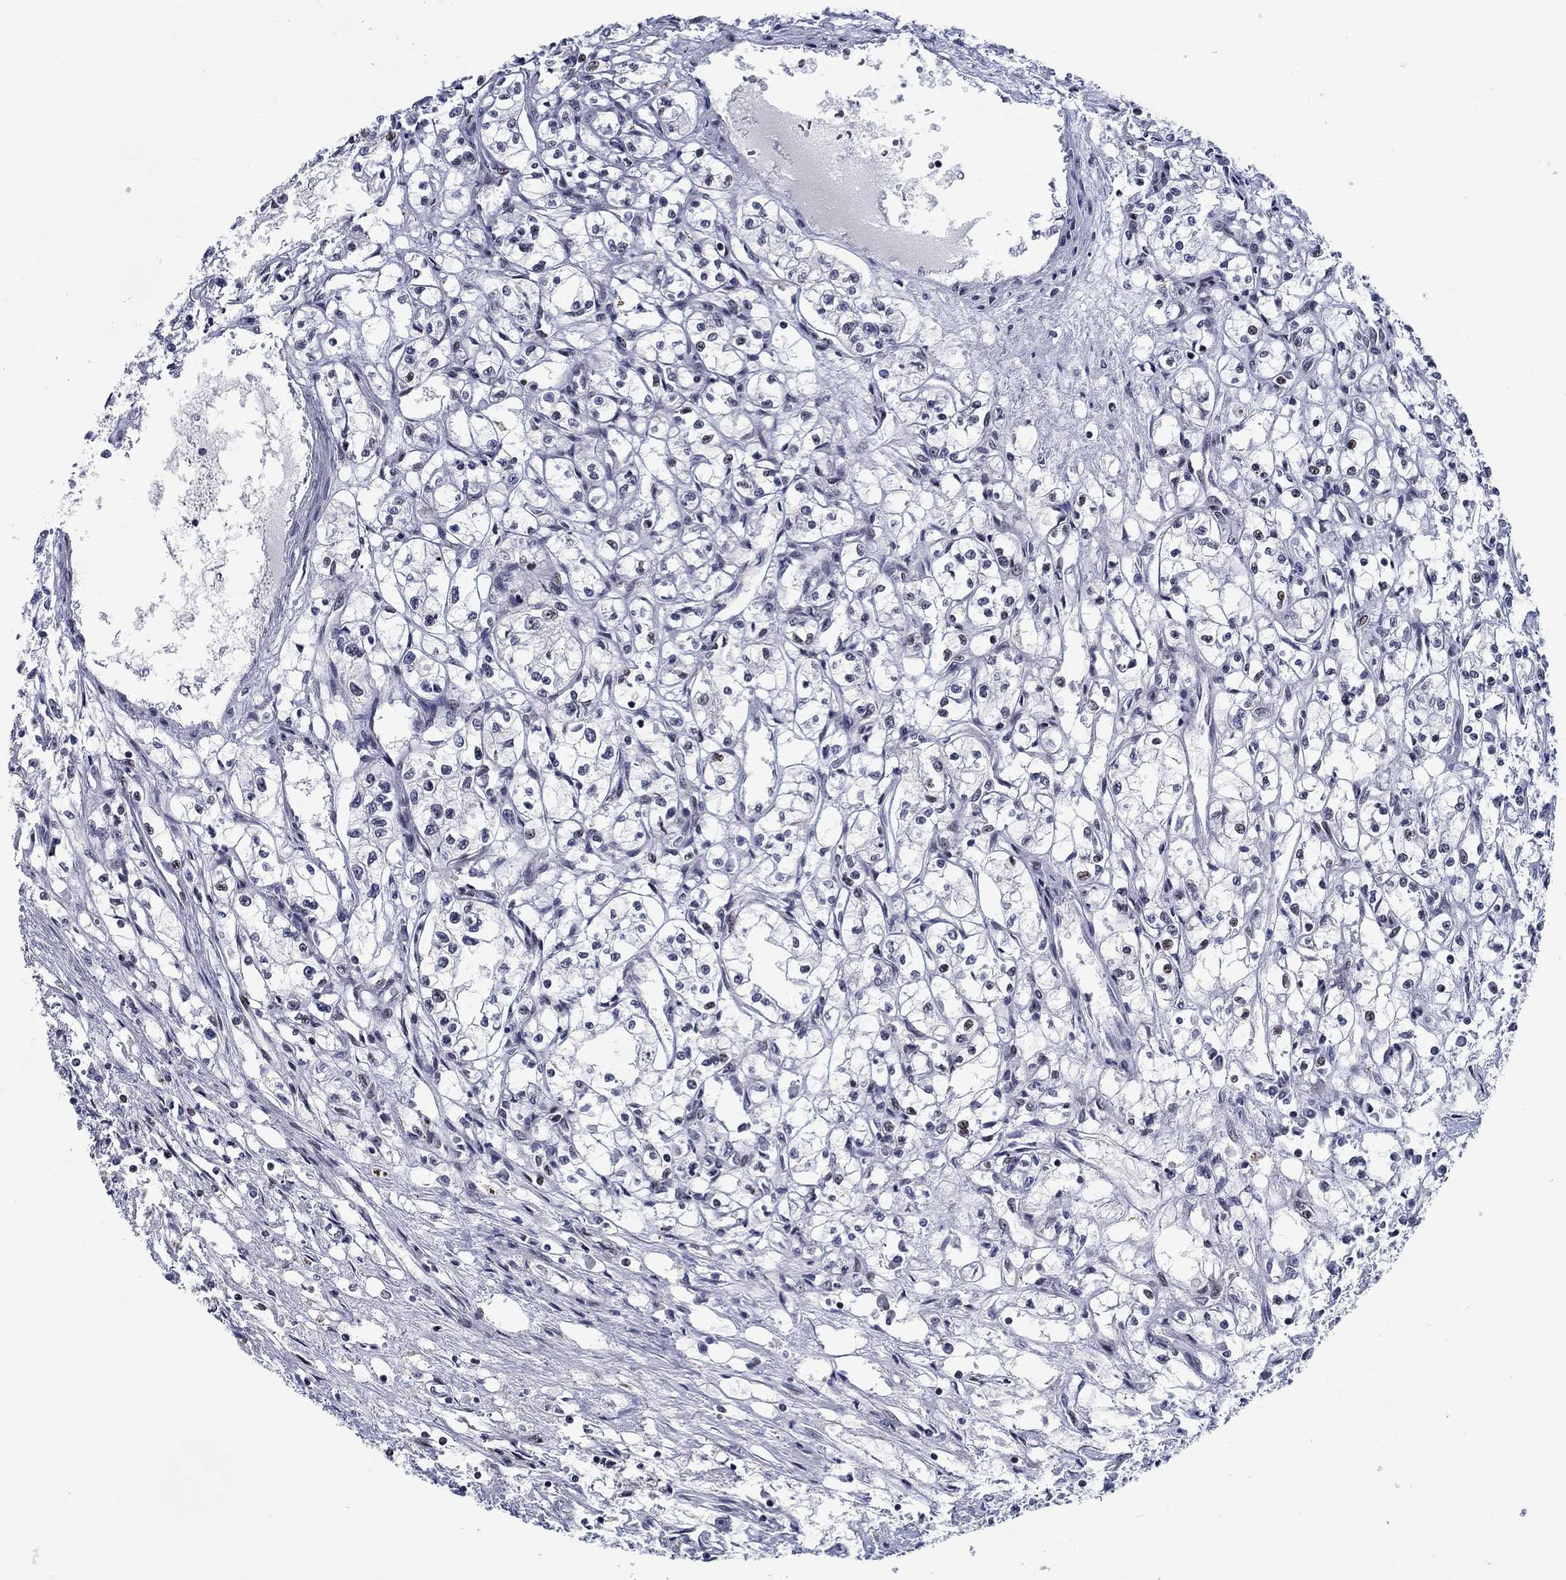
{"staining": {"intensity": "negative", "quantity": "none", "location": "none"}, "tissue": "renal cancer", "cell_type": "Tumor cells", "image_type": "cancer", "snomed": [{"axis": "morphology", "description": "Adenocarcinoma, NOS"}, {"axis": "topography", "description": "Kidney"}], "caption": "Tumor cells show no significant staining in adenocarcinoma (renal).", "gene": "RPRD1B", "patient": {"sex": "male", "age": 56}}